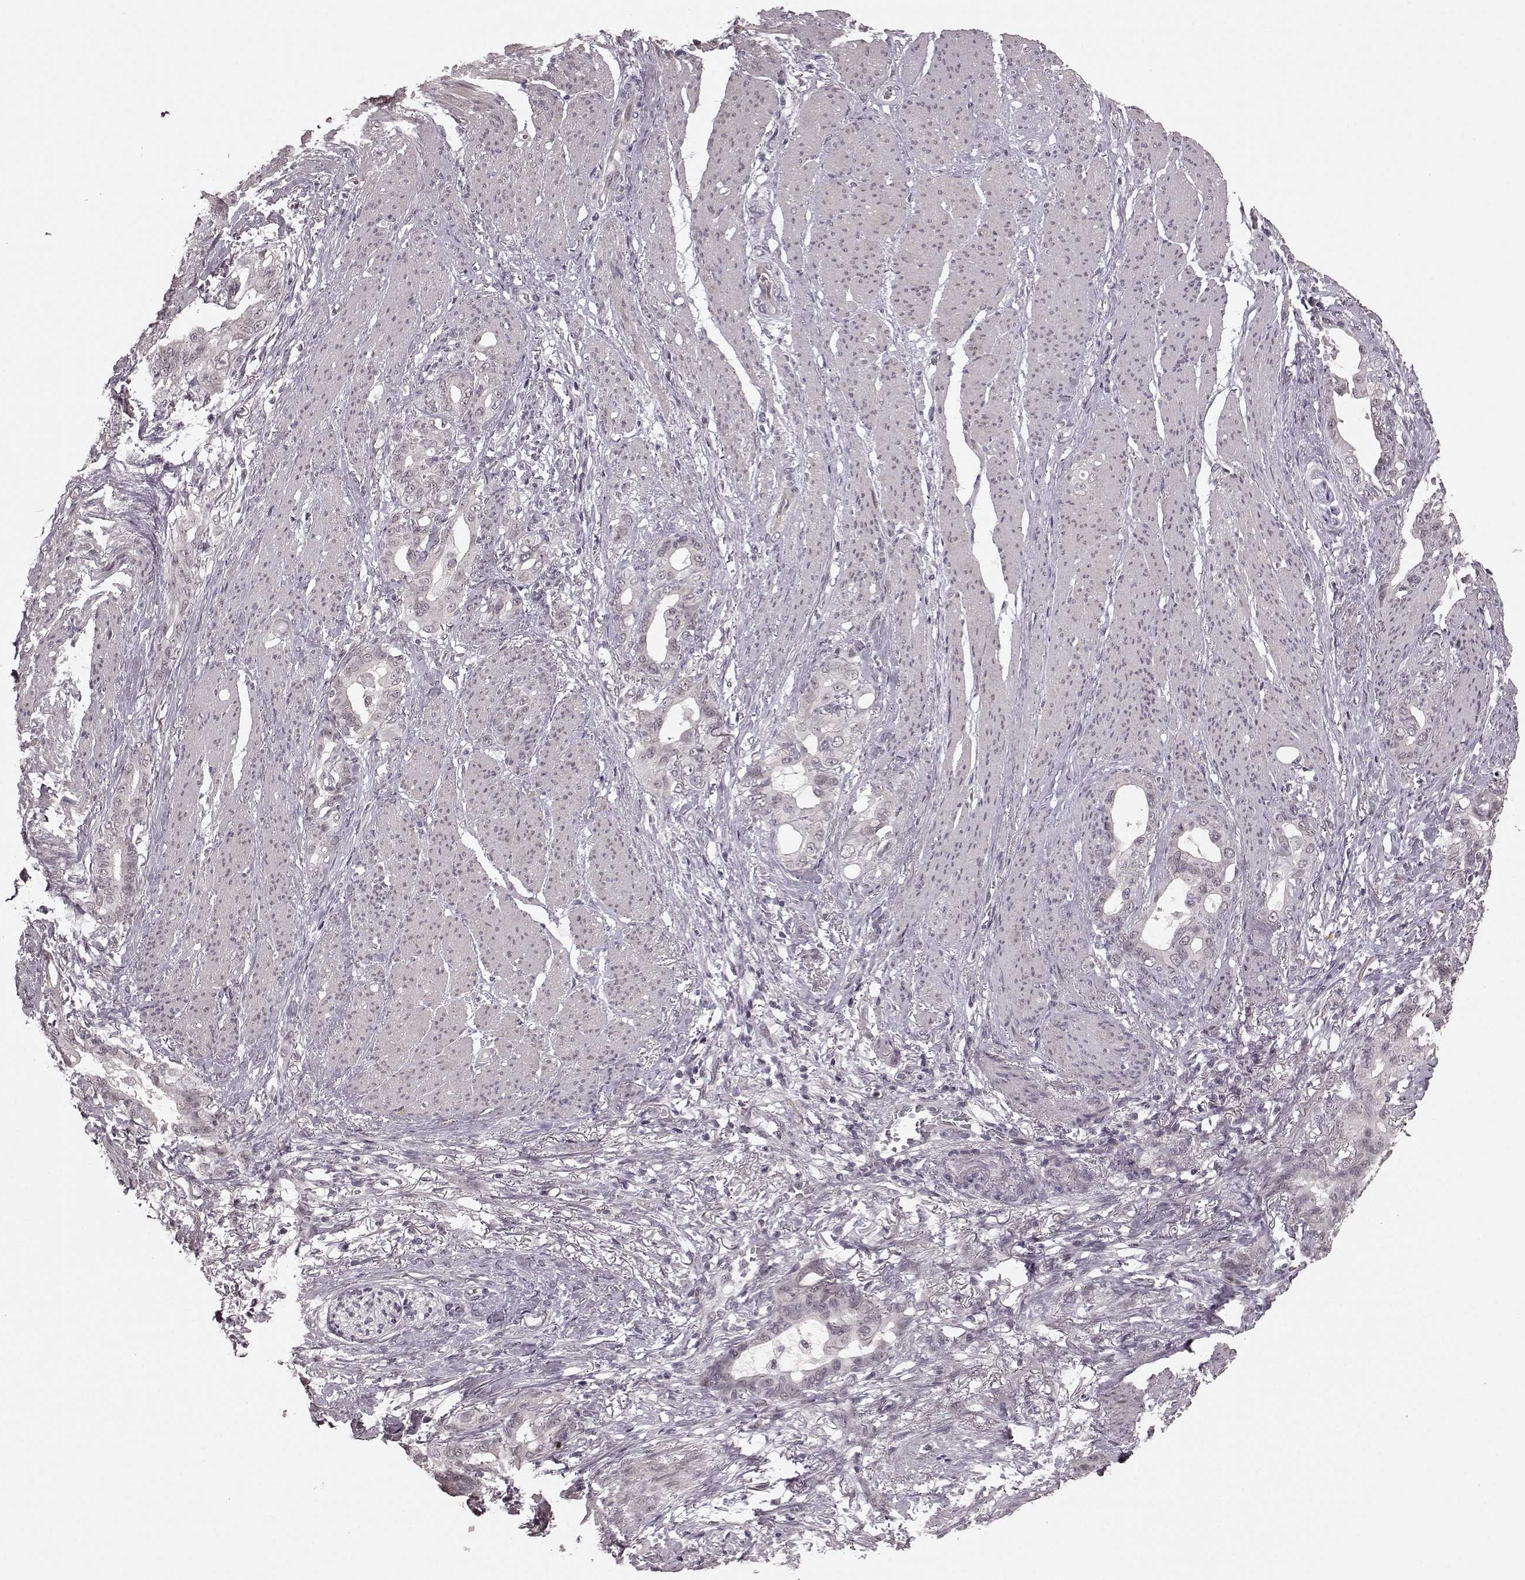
{"staining": {"intensity": "negative", "quantity": "none", "location": "none"}, "tissue": "stomach cancer", "cell_type": "Tumor cells", "image_type": "cancer", "snomed": [{"axis": "morphology", "description": "Normal tissue, NOS"}, {"axis": "morphology", "description": "Adenocarcinoma, NOS"}, {"axis": "topography", "description": "Esophagus"}, {"axis": "topography", "description": "Stomach, upper"}], "caption": "A photomicrograph of stomach cancer stained for a protein demonstrates no brown staining in tumor cells.", "gene": "PLCB4", "patient": {"sex": "male", "age": 62}}